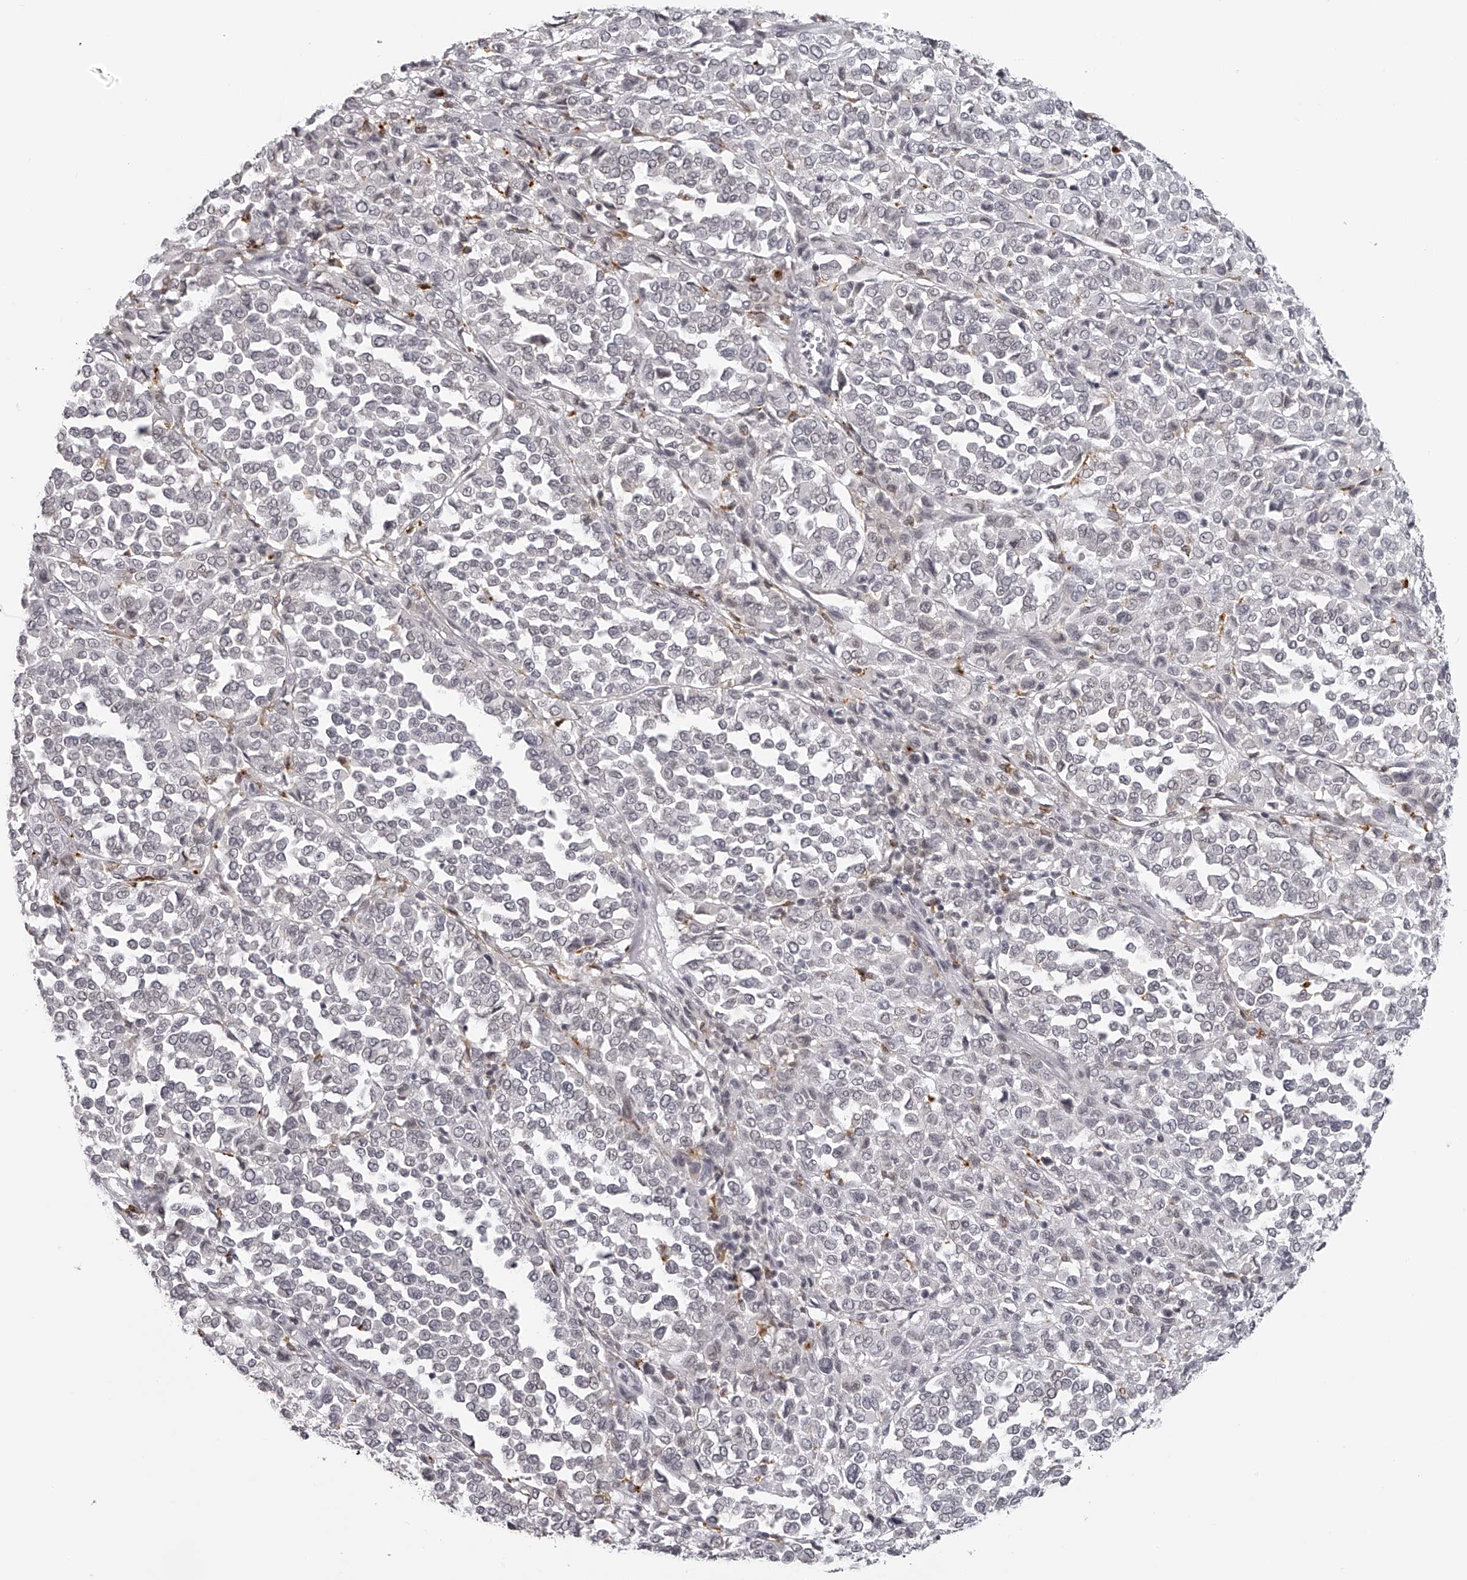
{"staining": {"intensity": "negative", "quantity": "none", "location": "none"}, "tissue": "melanoma", "cell_type": "Tumor cells", "image_type": "cancer", "snomed": [{"axis": "morphology", "description": "Malignant melanoma, Metastatic site"}, {"axis": "topography", "description": "Pancreas"}], "caption": "Immunohistochemistry image of malignant melanoma (metastatic site) stained for a protein (brown), which demonstrates no expression in tumor cells. (Immunohistochemistry (ihc), brightfield microscopy, high magnification).", "gene": "RNF220", "patient": {"sex": "female", "age": 30}}